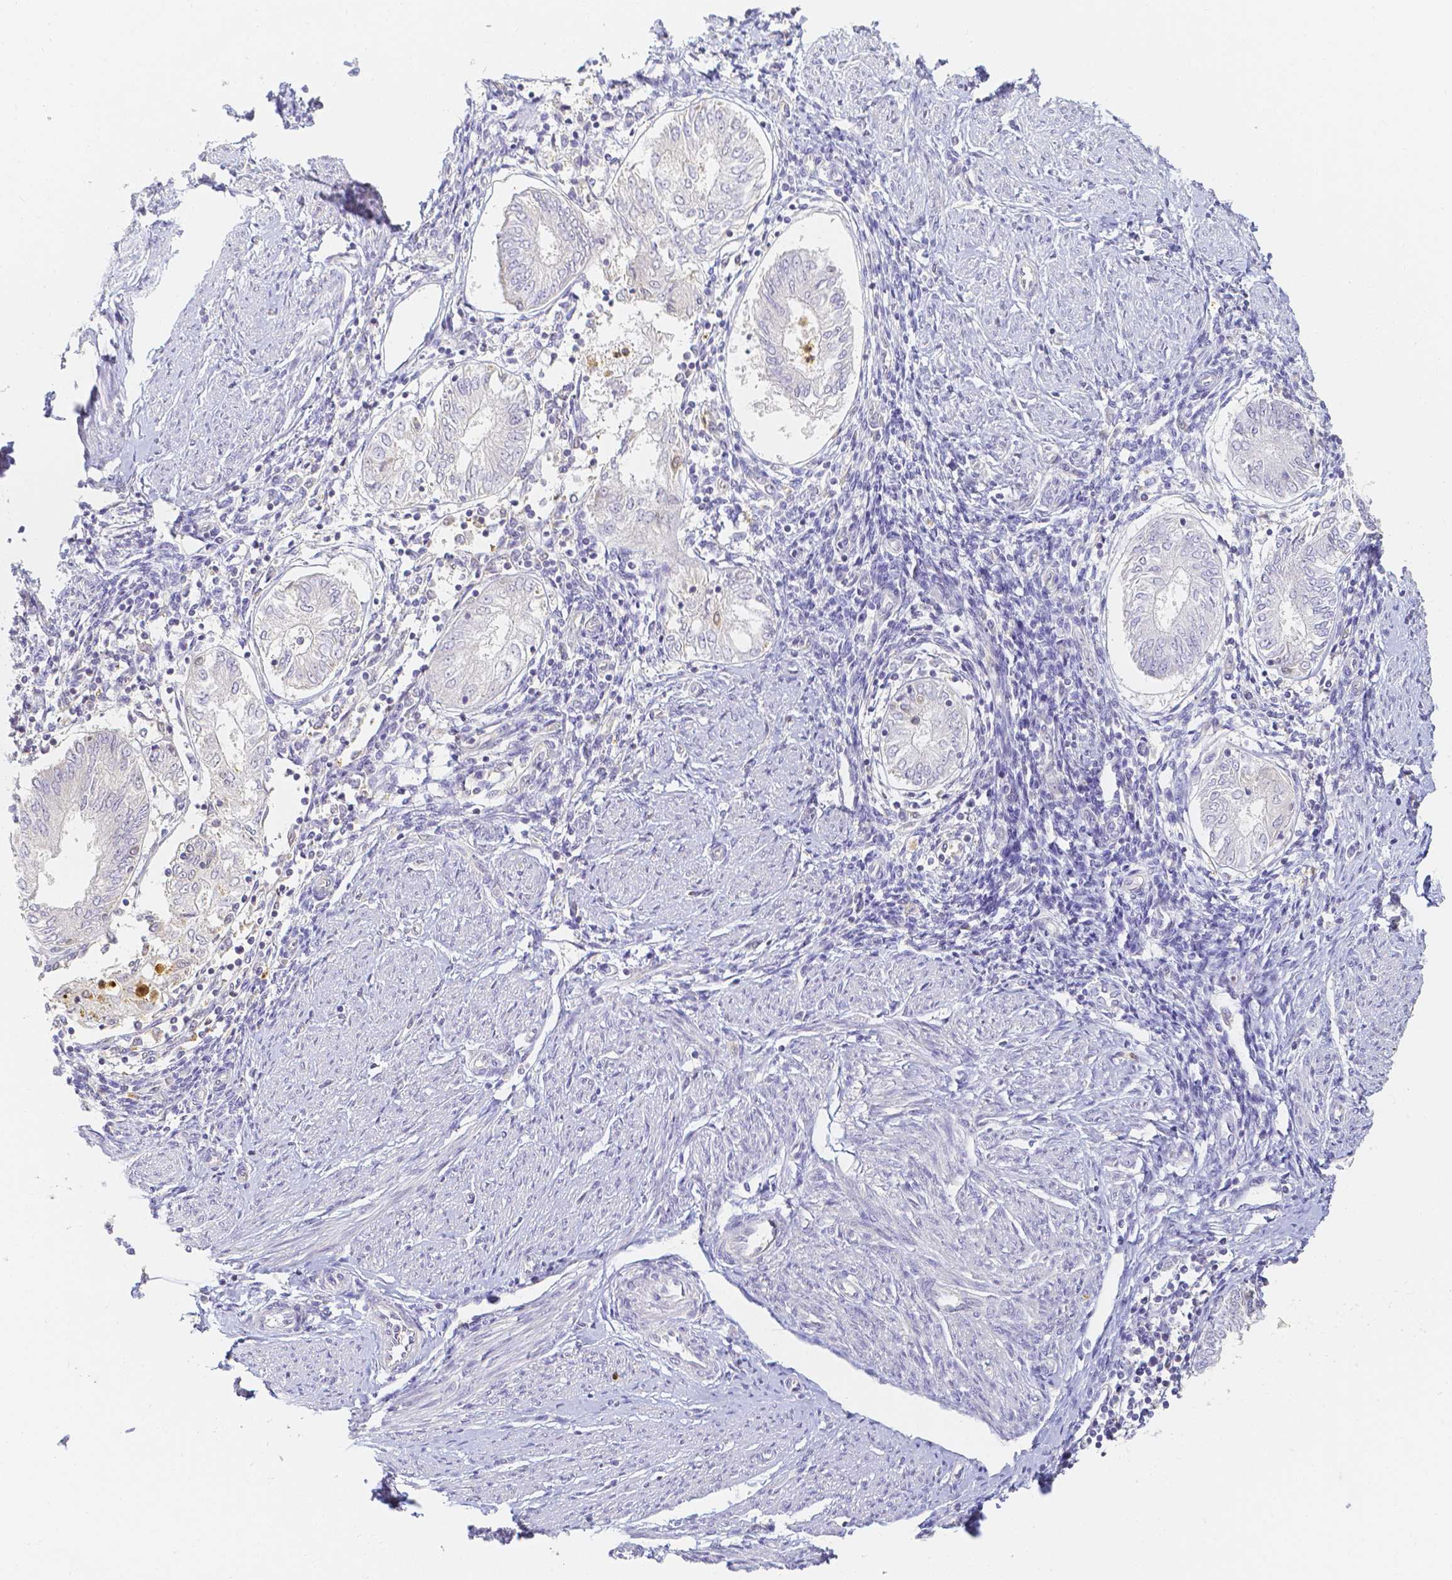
{"staining": {"intensity": "negative", "quantity": "none", "location": "none"}, "tissue": "endometrial cancer", "cell_type": "Tumor cells", "image_type": "cancer", "snomed": [{"axis": "morphology", "description": "Adenocarcinoma, NOS"}, {"axis": "topography", "description": "Endometrium"}], "caption": "High magnification brightfield microscopy of endometrial cancer stained with DAB (brown) and counterstained with hematoxylin (blue): tumor cells show no significant expression.", "gene": "KCNH1", "patient": {"sex": "female", "age": 68}}